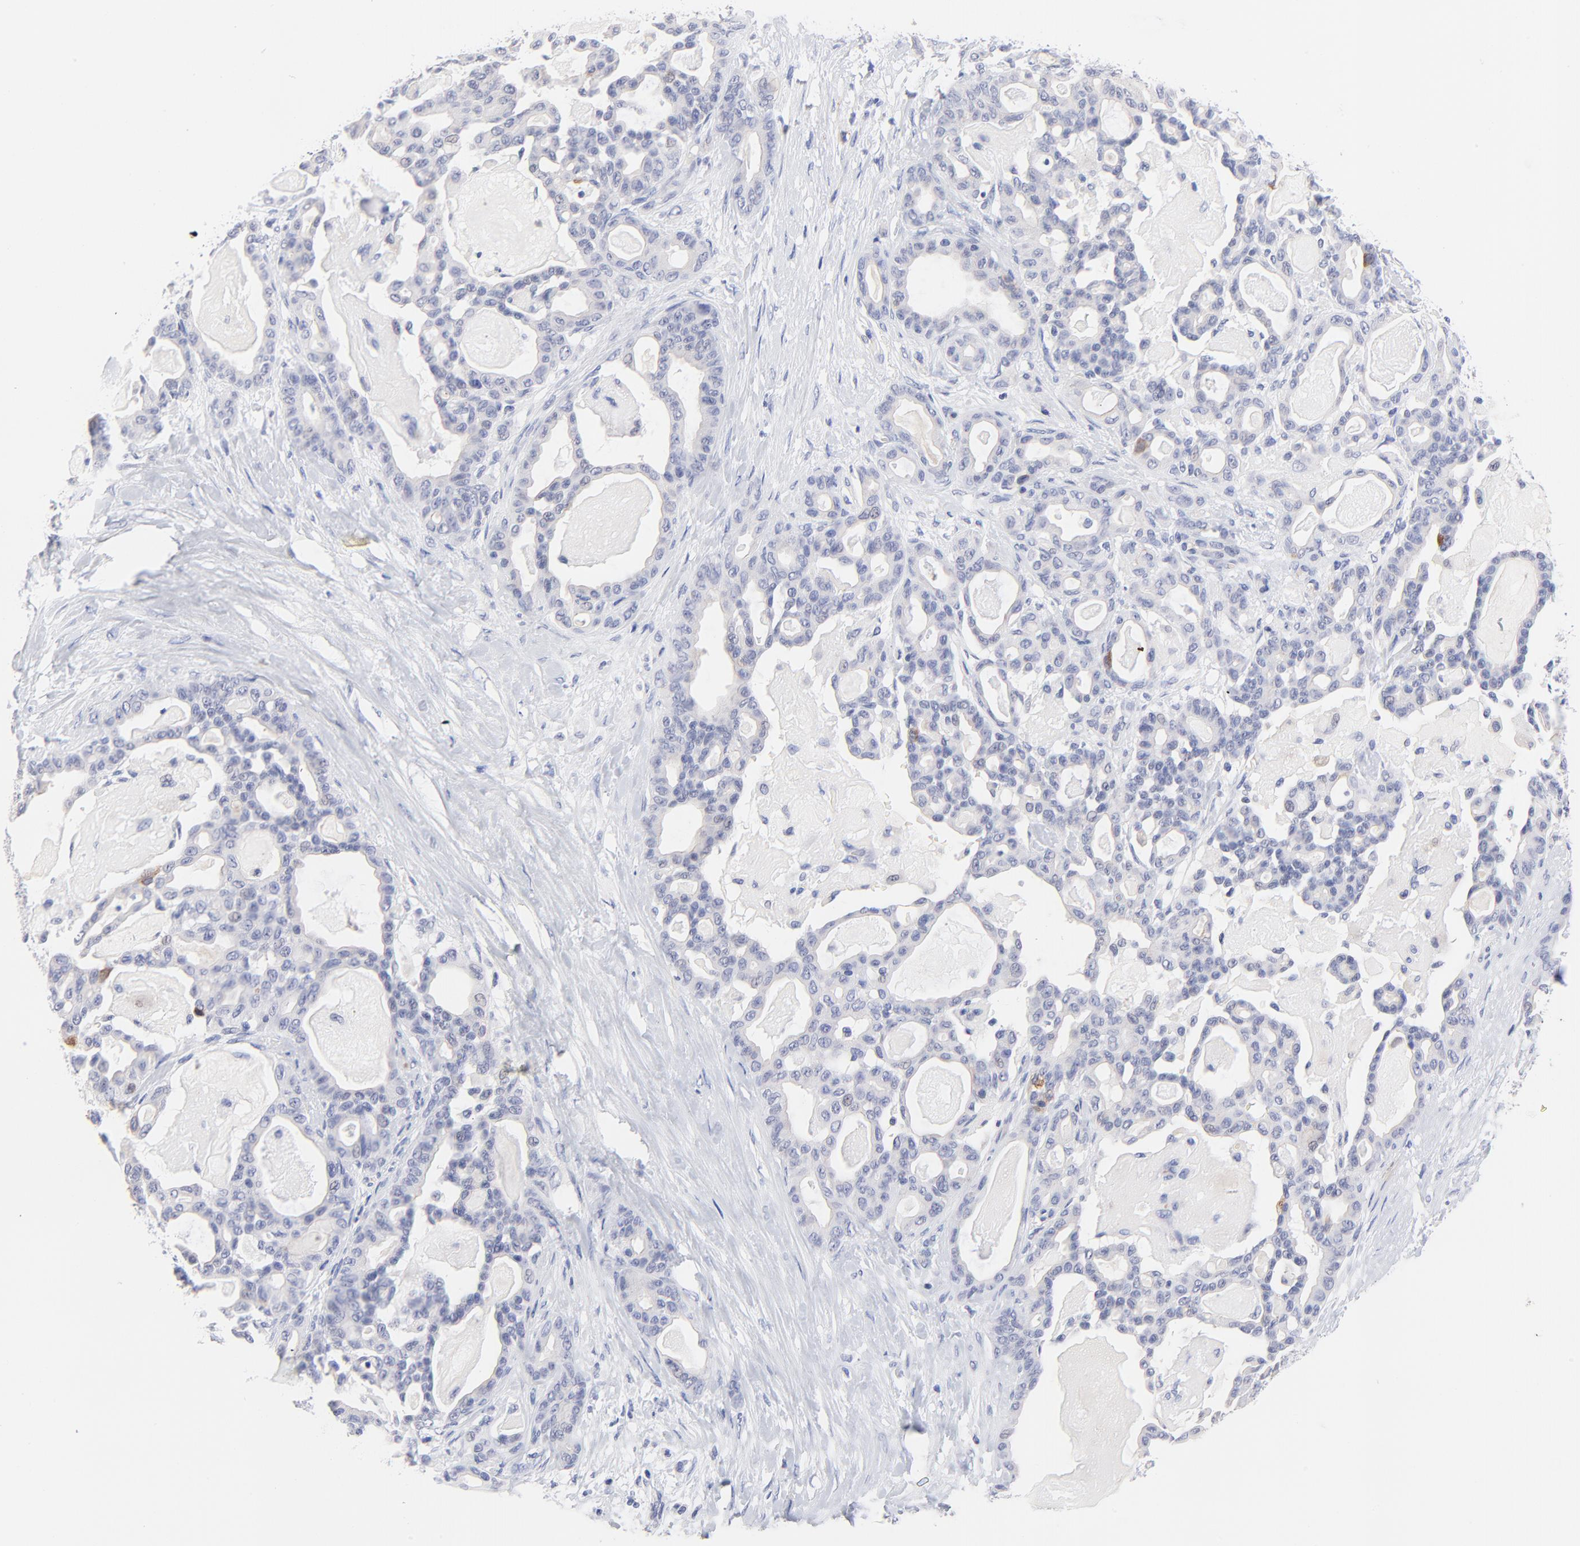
{"staining": {"intensity": "negative", "quantity": "none", "location": "none"}, "tissue": "pancreatic cancer", "cell_type": "Tumor cells", "image_type": "cancer", "snomed": [{"axis": "morphology", "description": "Adenocarcinoma, NOS"}, {"axis": "topography", "description": "Pancreas"}], "caption": "Pancreatic cancer was stained to show a protein in brown. There is no significant expression in tumor cells.", "gene": "FAM117B", "patient": {"sex": "male", "age": 63}}